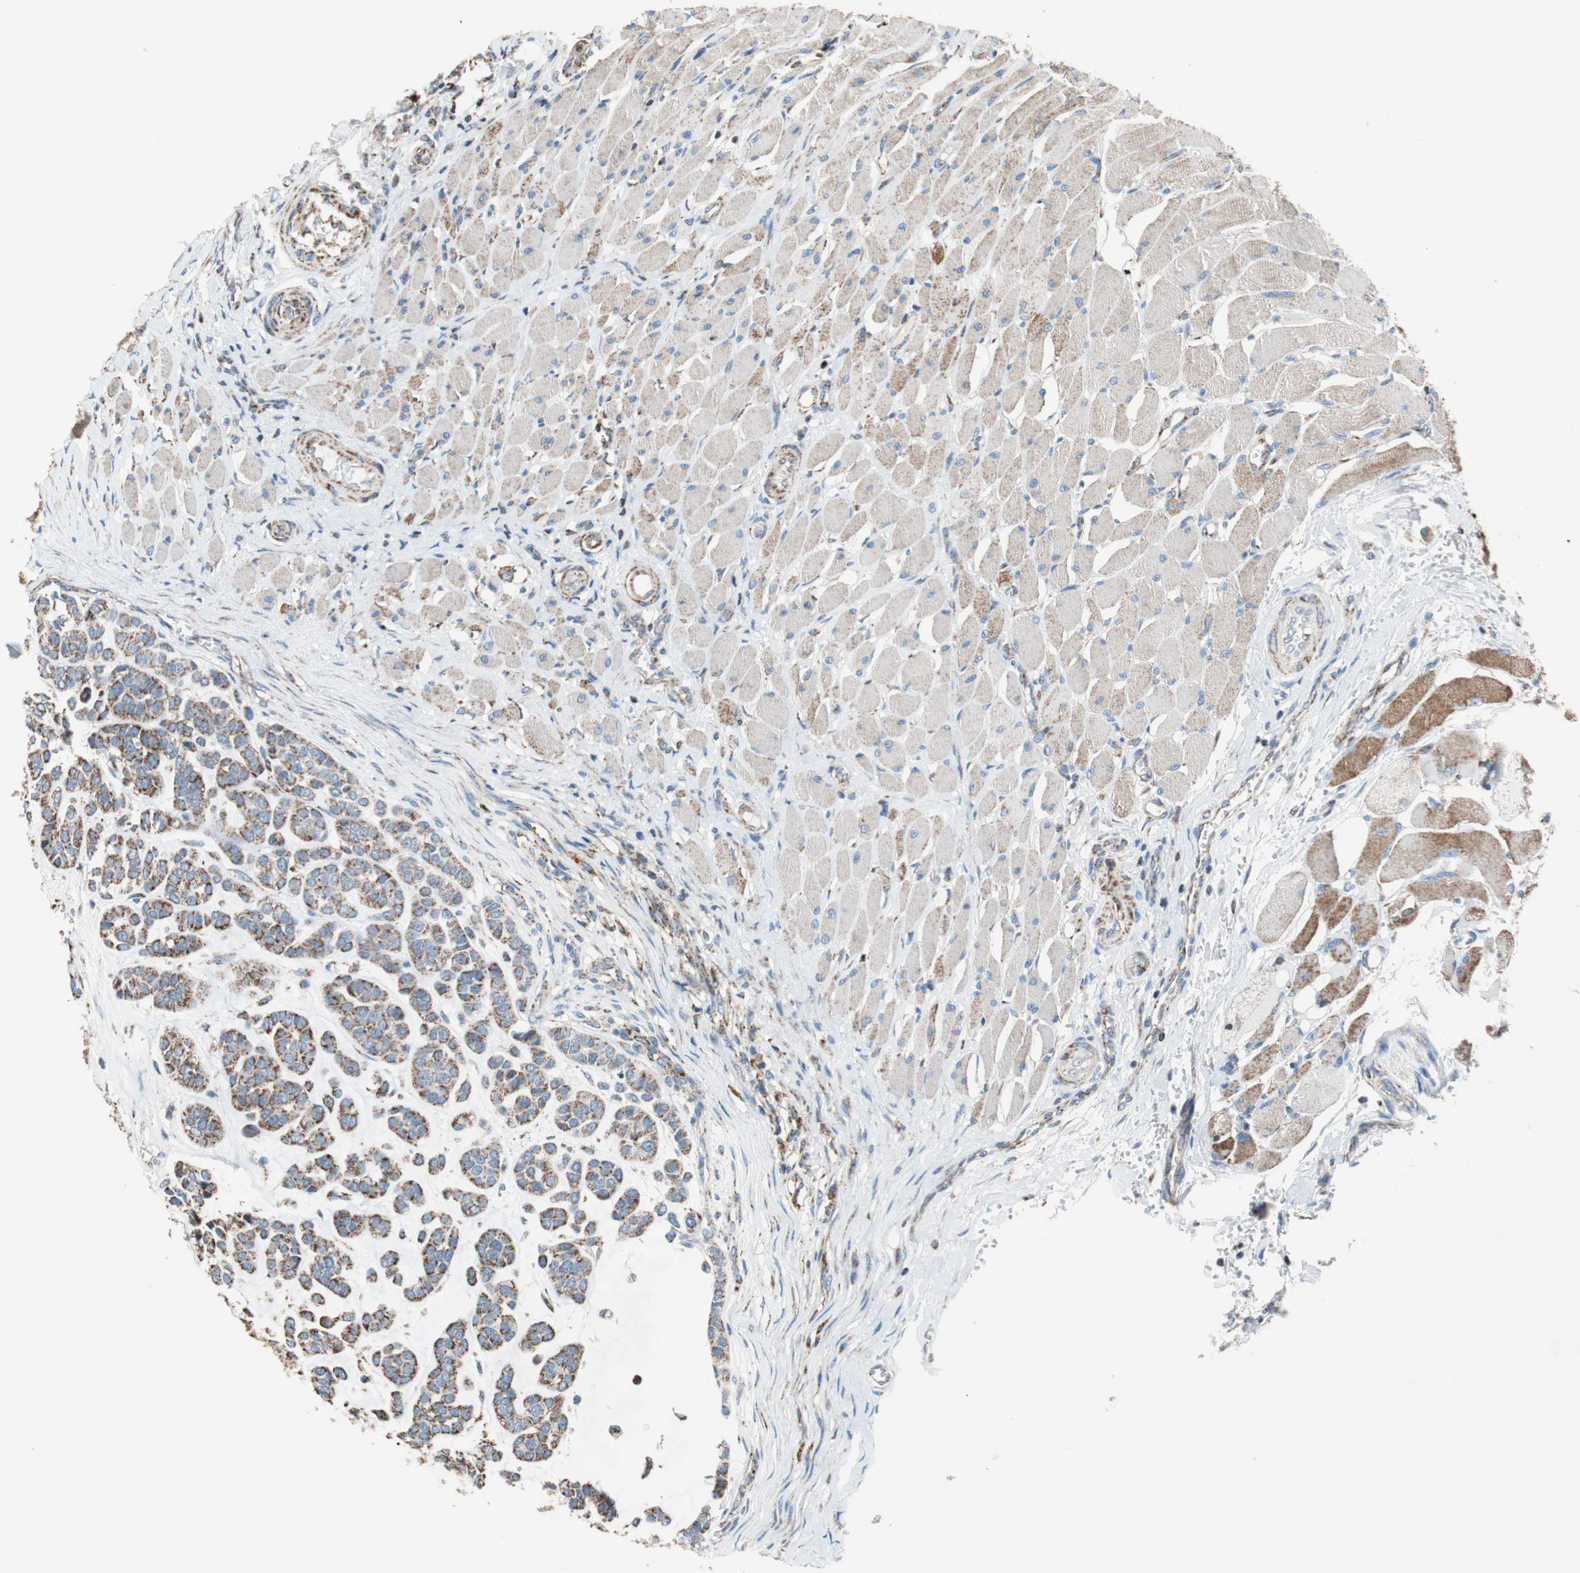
{"staining": {"intensity": "moderate", "quantity": ">75%", "location": "cytoplasmic/membranous"}, "tissue": "head and neck cancer", "cell_type": "Tumor cells", "image_type": "cancer", "snomed": [{"axis": "morphology", "description": "Adenocarcinoma, NOS"}, {"axis": "morphology", "description": "Adenoma, NOS"}, {"axis": "topography", "description": "Head-Neck"}], "caption": "A brown stain labels moderate cytoplasmic/membranous expression of a protein in human head and neck cancer (adenoma) tumor cells. Immunohistochemistry (ihc) stains the protein of interest in brown and the nuclei are stained blue.", "gene": "PCSK4", "patient": {"sex": "female", "age": 55}}